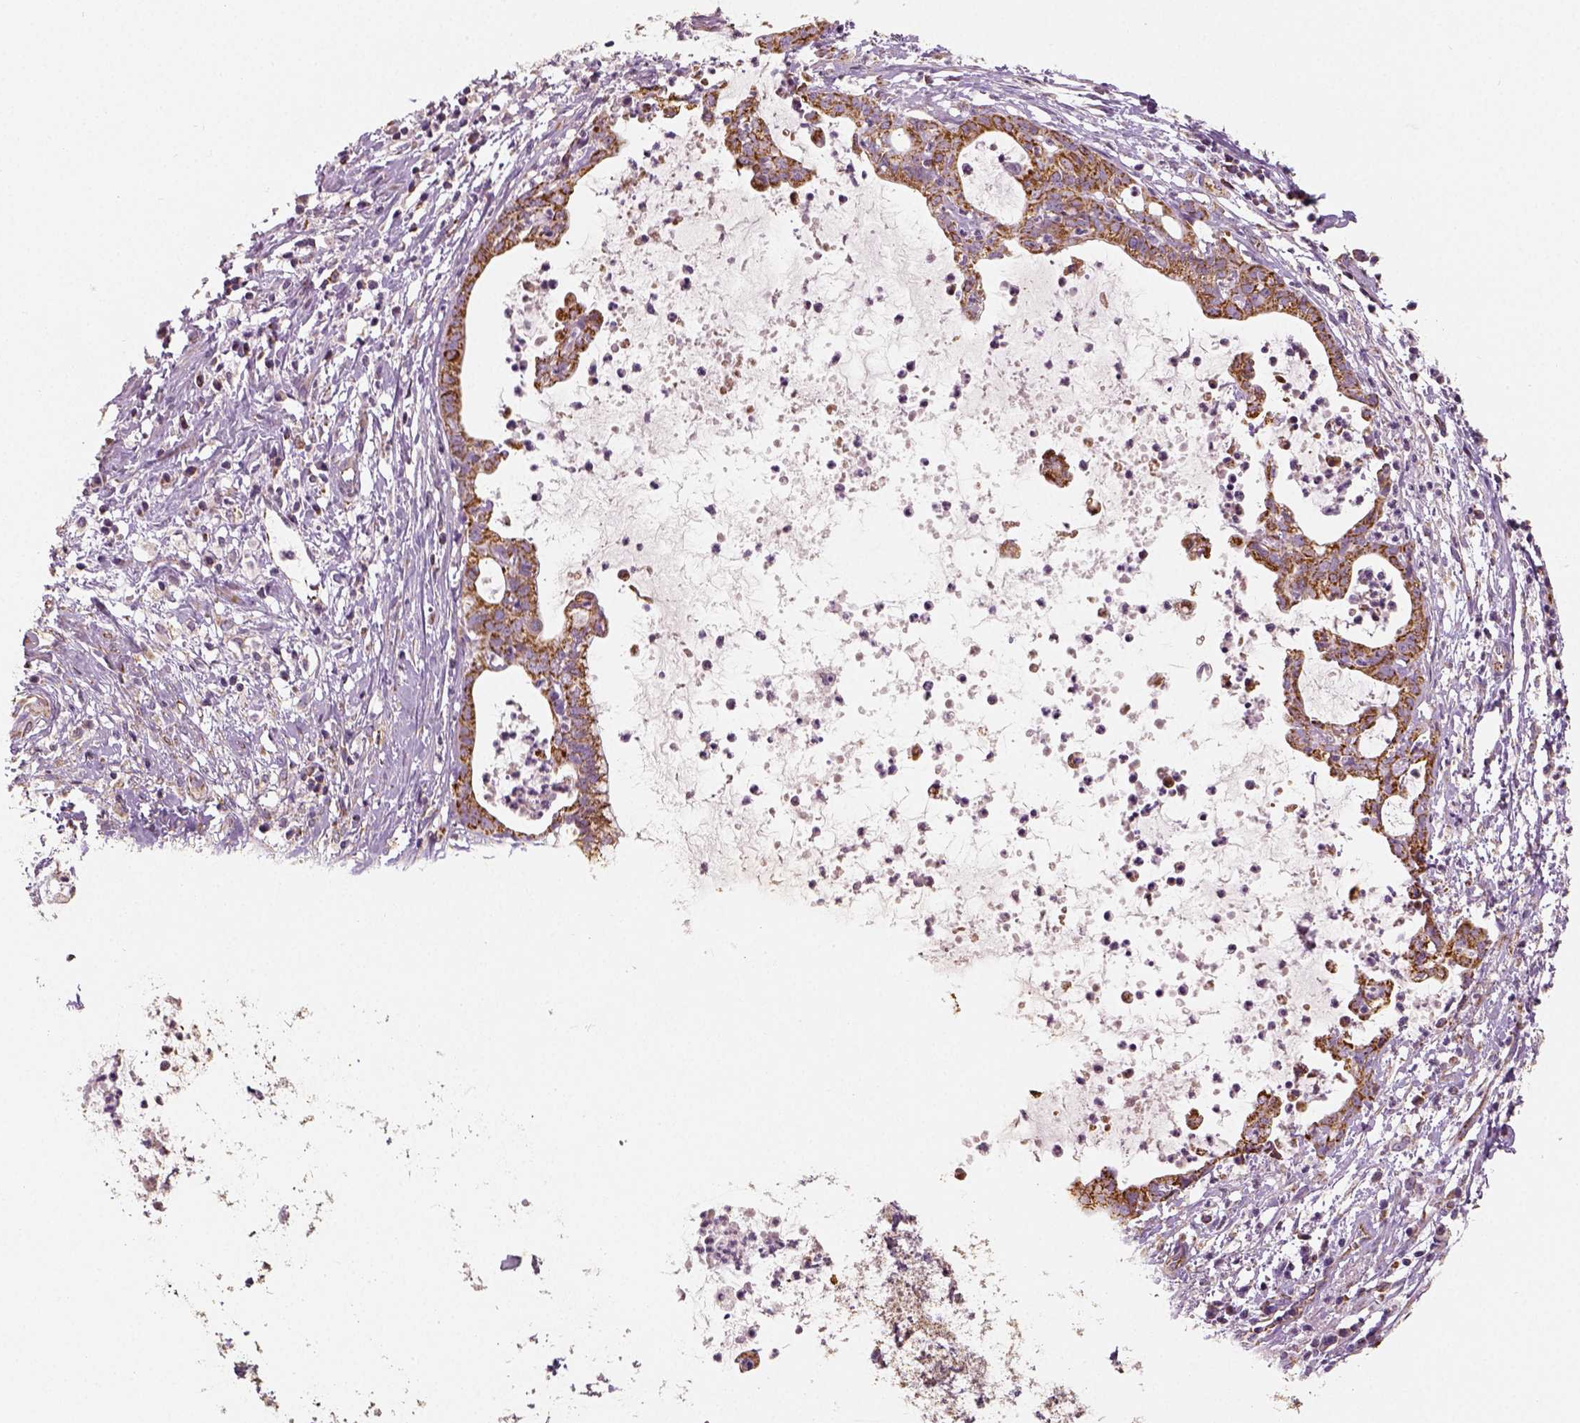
{"staining": {"intensity": "moderate", "quantity": ">75%", "location": "cytoplasmic/membranous"}, "tissue": "cervical cancer", "cell_type": "Tumor cells", "image_type": "cancer", "snomed": [{"axis": "morphology", "description": "Normal tissue, NOS"}, {"axis": "morphology", "description": "Adenocarcinoma, NOS"}, {"axis": "topography", "description": "Cervix"}], "caption": "Tumor cells exhibit medium levels of moderate cytoplasmic/membranous expression in approximately >75% of cells in cervical cancer (adenocarcinoma).", "gene": "PGAM5", "patient": {"sex": "female", "age": 38}}